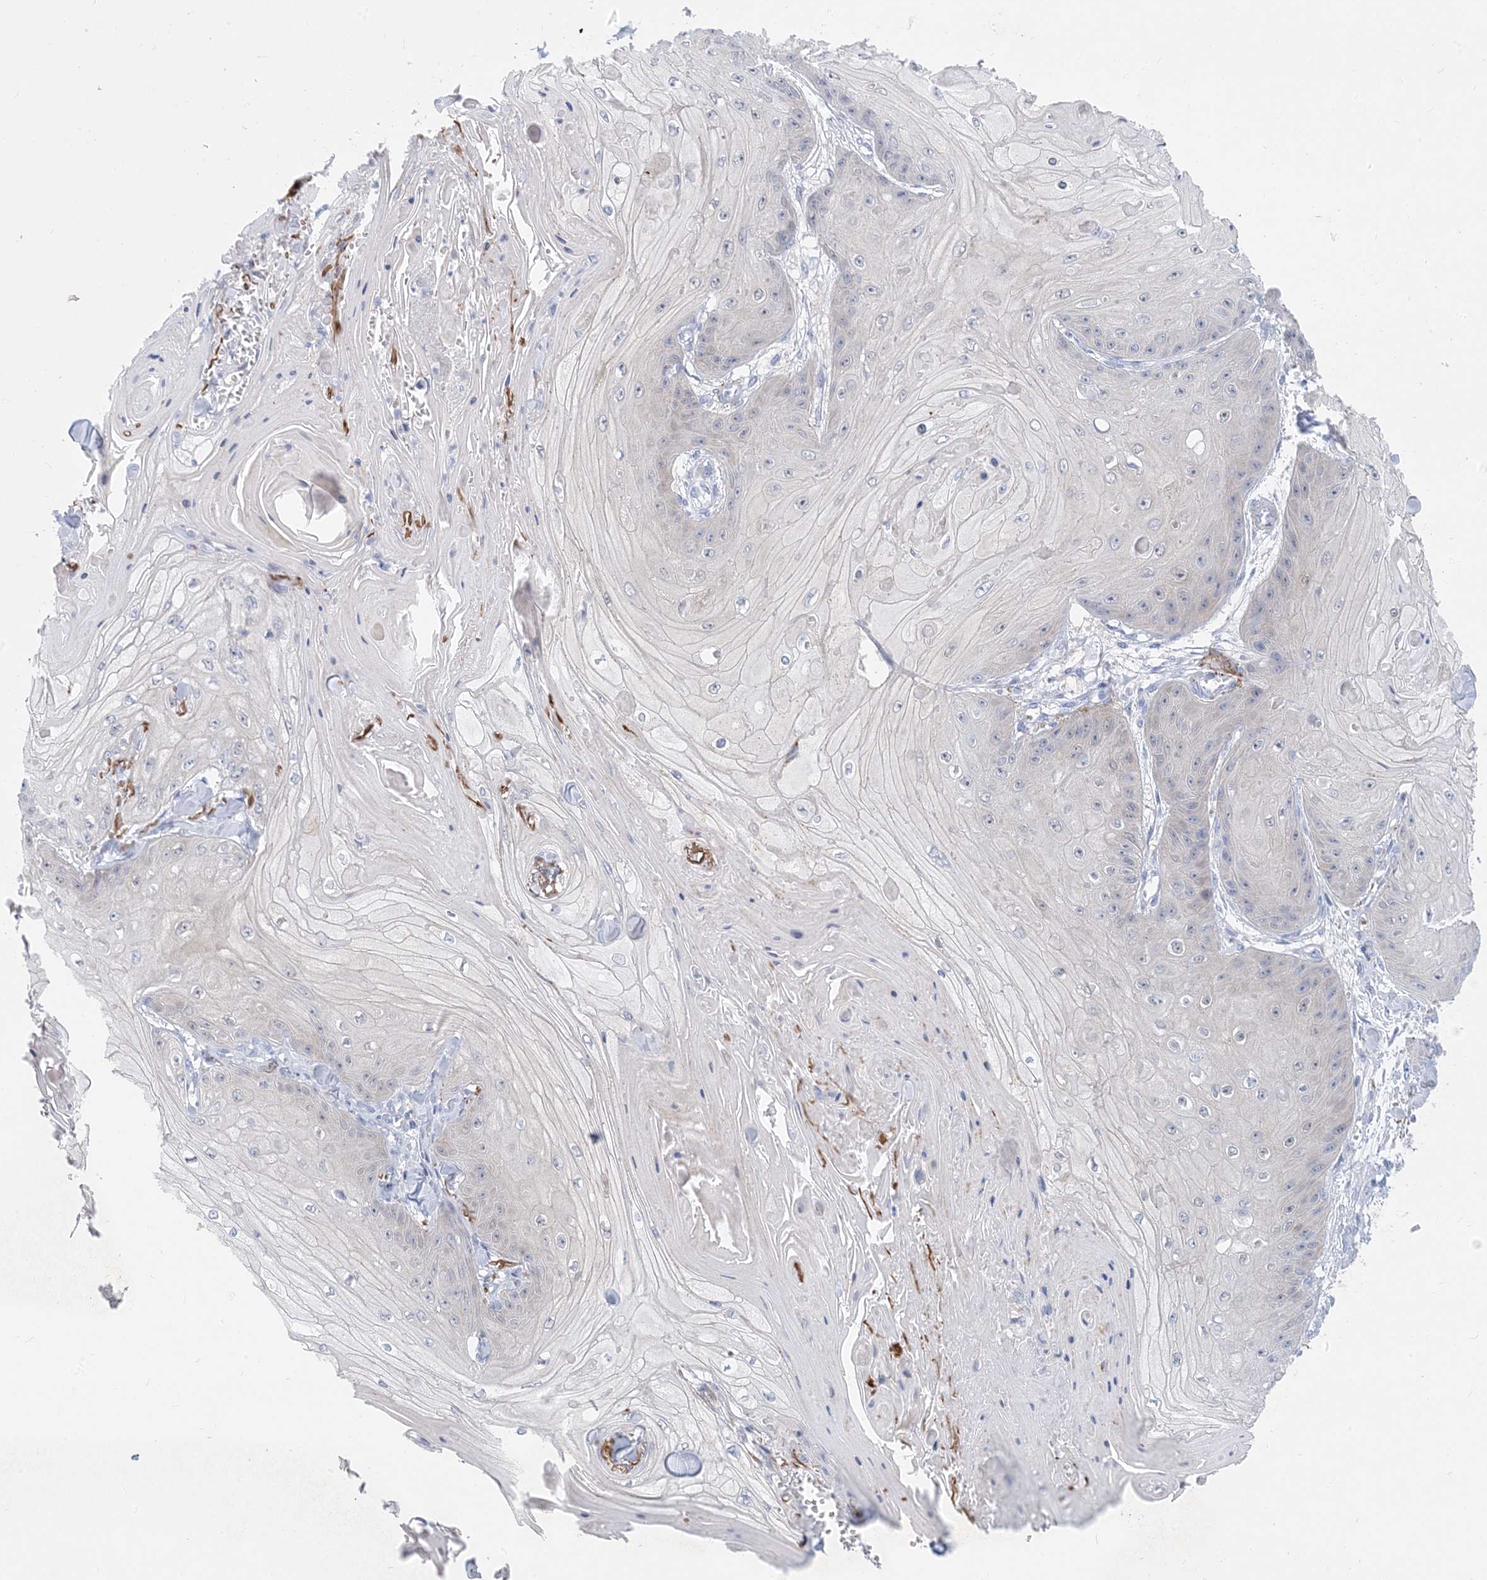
{"staining": {"intensity": "negative", "quantity": "none", "location": "none"}, "tissue": "skin cancer", "cell_type": "Tumor cells", "image_type": "cancer", "snomed": [{"axis": "morphology", "description": "Squamous cell carcinoma, NOS"}, {"axis": "topography", "description": "Skin"}], "caption": "An image of skin cancer (squamous cell carcinoma) stained for a protein shows no brown staining in tumor cells.", "gene": "SH3YL1", "patient": {"sex": "male", "age": 74}}